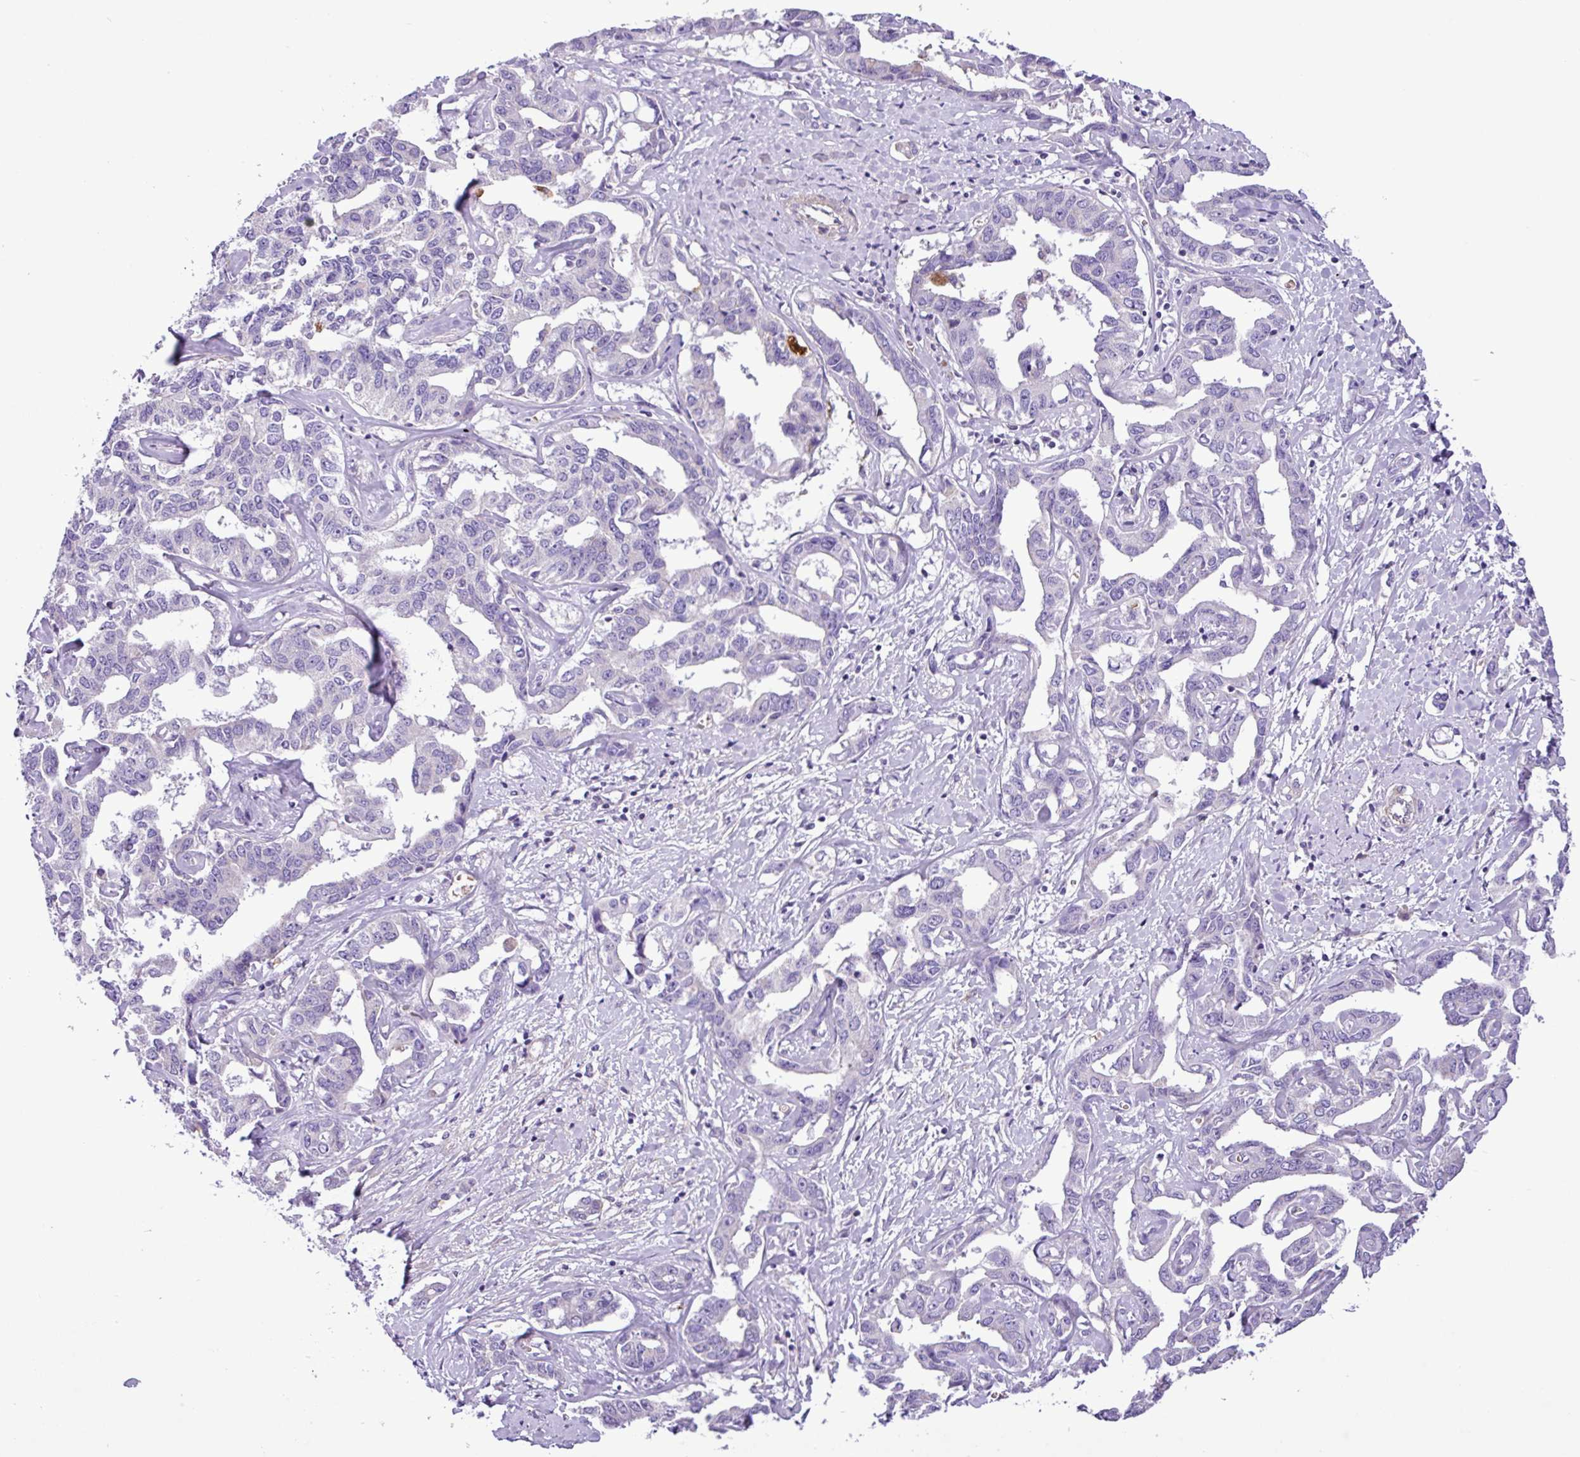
{"staining": {"intensity": "negative", "quantity": "none", "location": "none"}, "tissue": "liver cancer", "cell_type": "Tumor cells", "image_type": "cancer", "snomed": [{"axis": "morphology", "description": "Cholangiocarcinoma"}, {"axis": "topography", "description": "Liver"}], "caption": "A histopathology image of human liver cancer (cholangiocarcinoma) is negative for staining in tumor cells. Brightfield microscopy of IHC stained with DAB (brown) and hematoxylin (blue), captured at high magnification.", "gene": "C11orf91", "patient": {"sex": "male", "age": 59}}